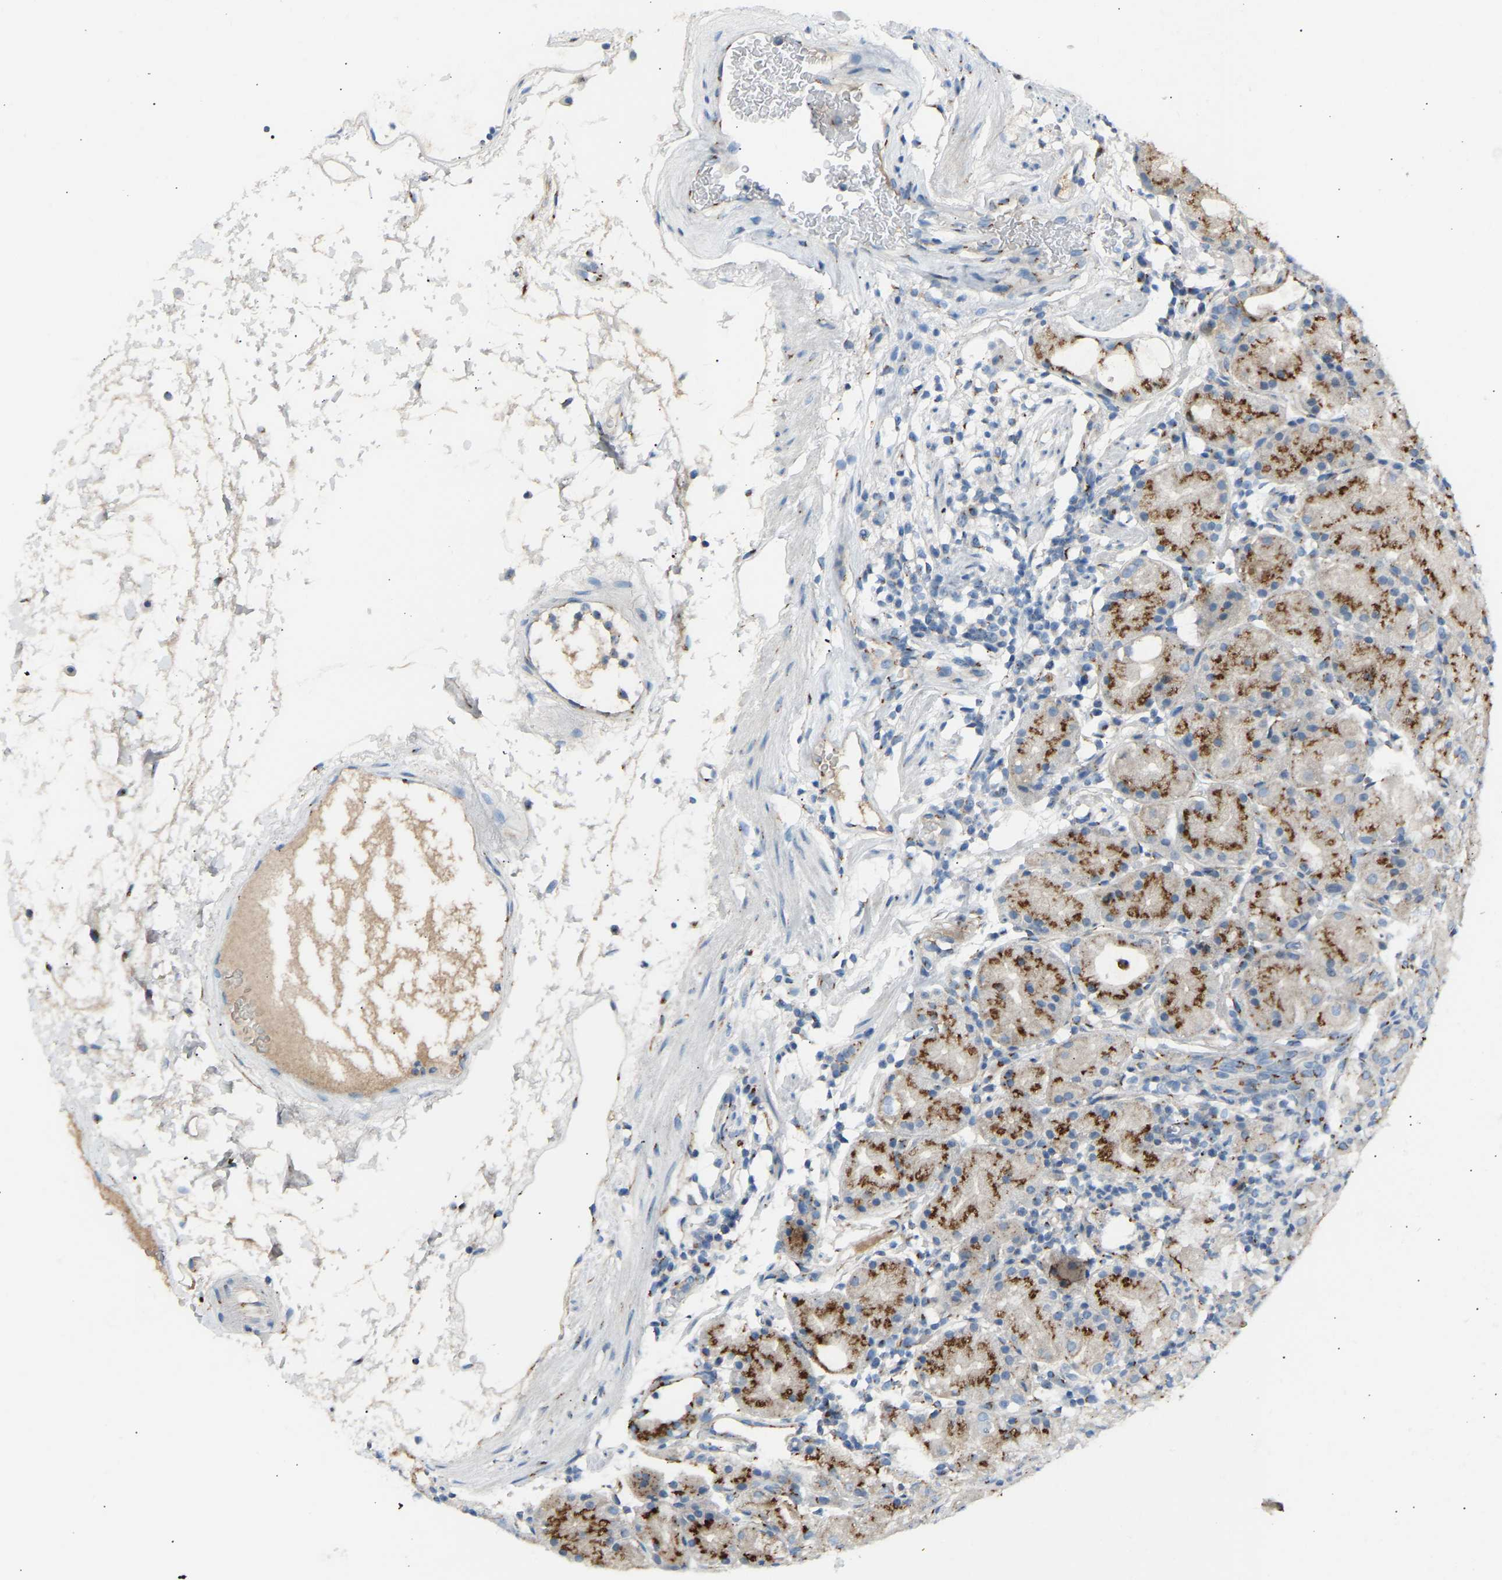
{"staining": {"intensity": "moderate", "quantity": "25%-75%", "location": "cytoplasmic/membranous"}, "tissue": "stomach", "cell_type": "Glandular cells", "image_type": "normal", "snomed": [{"axis": "morphology", "description": "Normal tissue, NOS"}, {"axis": "topography", "description": "Stomach"}, {"axis": "topography", "description": "Stomach, lower"}], "caption": "Protein staining reveals moderate cytoplasmic/membranous staining in about 25%-75% of glandular cells in benign stomach.", "gene": "CYREN", "patient": {"sex": "female", "age": 75}}